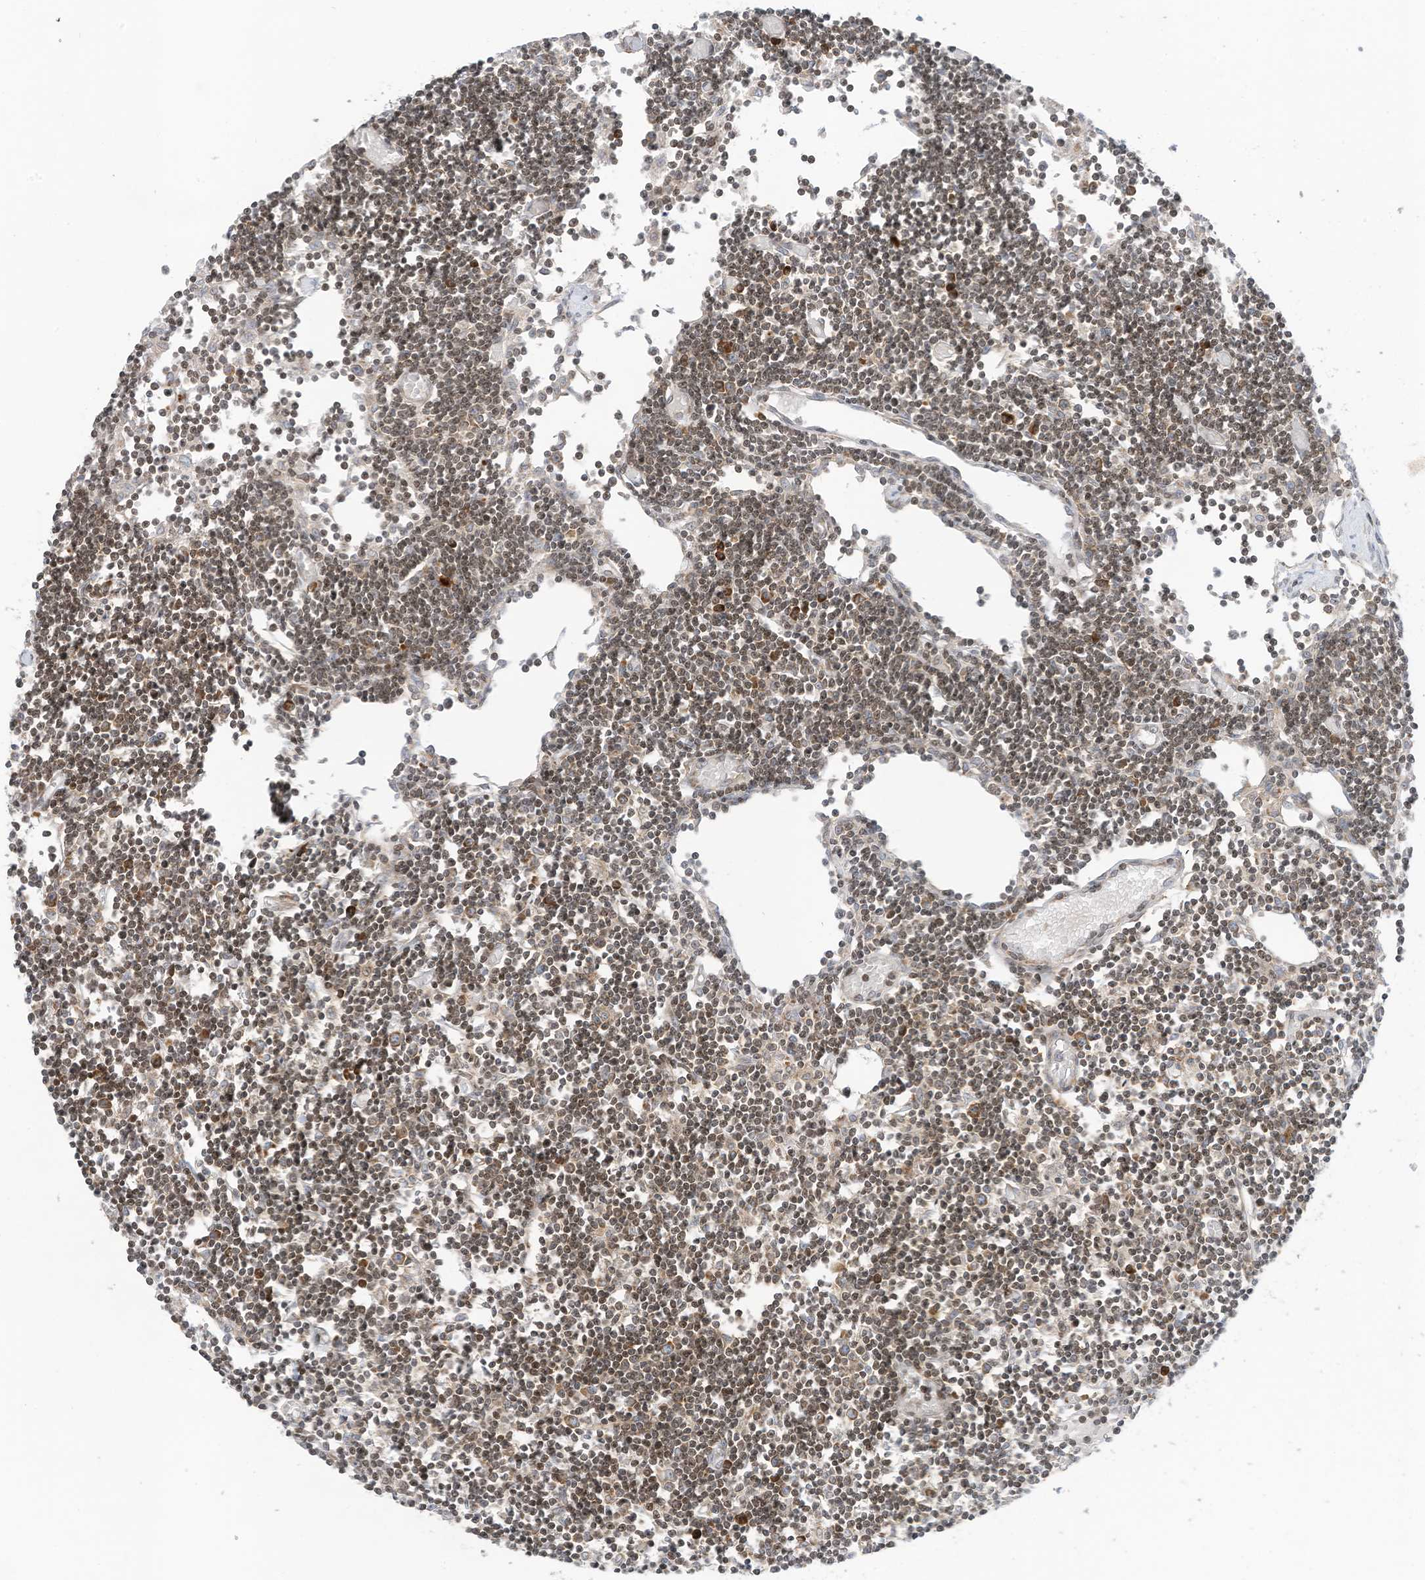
{"staining": {"intensity": "moderate", "quantity": ">75%", "location": "cytoplasmic/membranous"}, "tissue": "lymph node", "cell_type": "Germinal center cells", "image_type": "normal", "snomed": [{"axis": "morphology", "description": "Normal tissue, NOS"}, {"axis": "topography", "description": "Lymph node"}], "caption": "IHC micrograph of normal lymph node: lymph node stained using immunohistochemistry (IHC) reveals medium levels of moderate protein expression localized specifically in the cytoplasmic/membranous of germinal center cells, appearing as a cytoplasmic/membranous brown color.", "gene": "EDF1", "patient": {"sex": "female", "age": 11}}